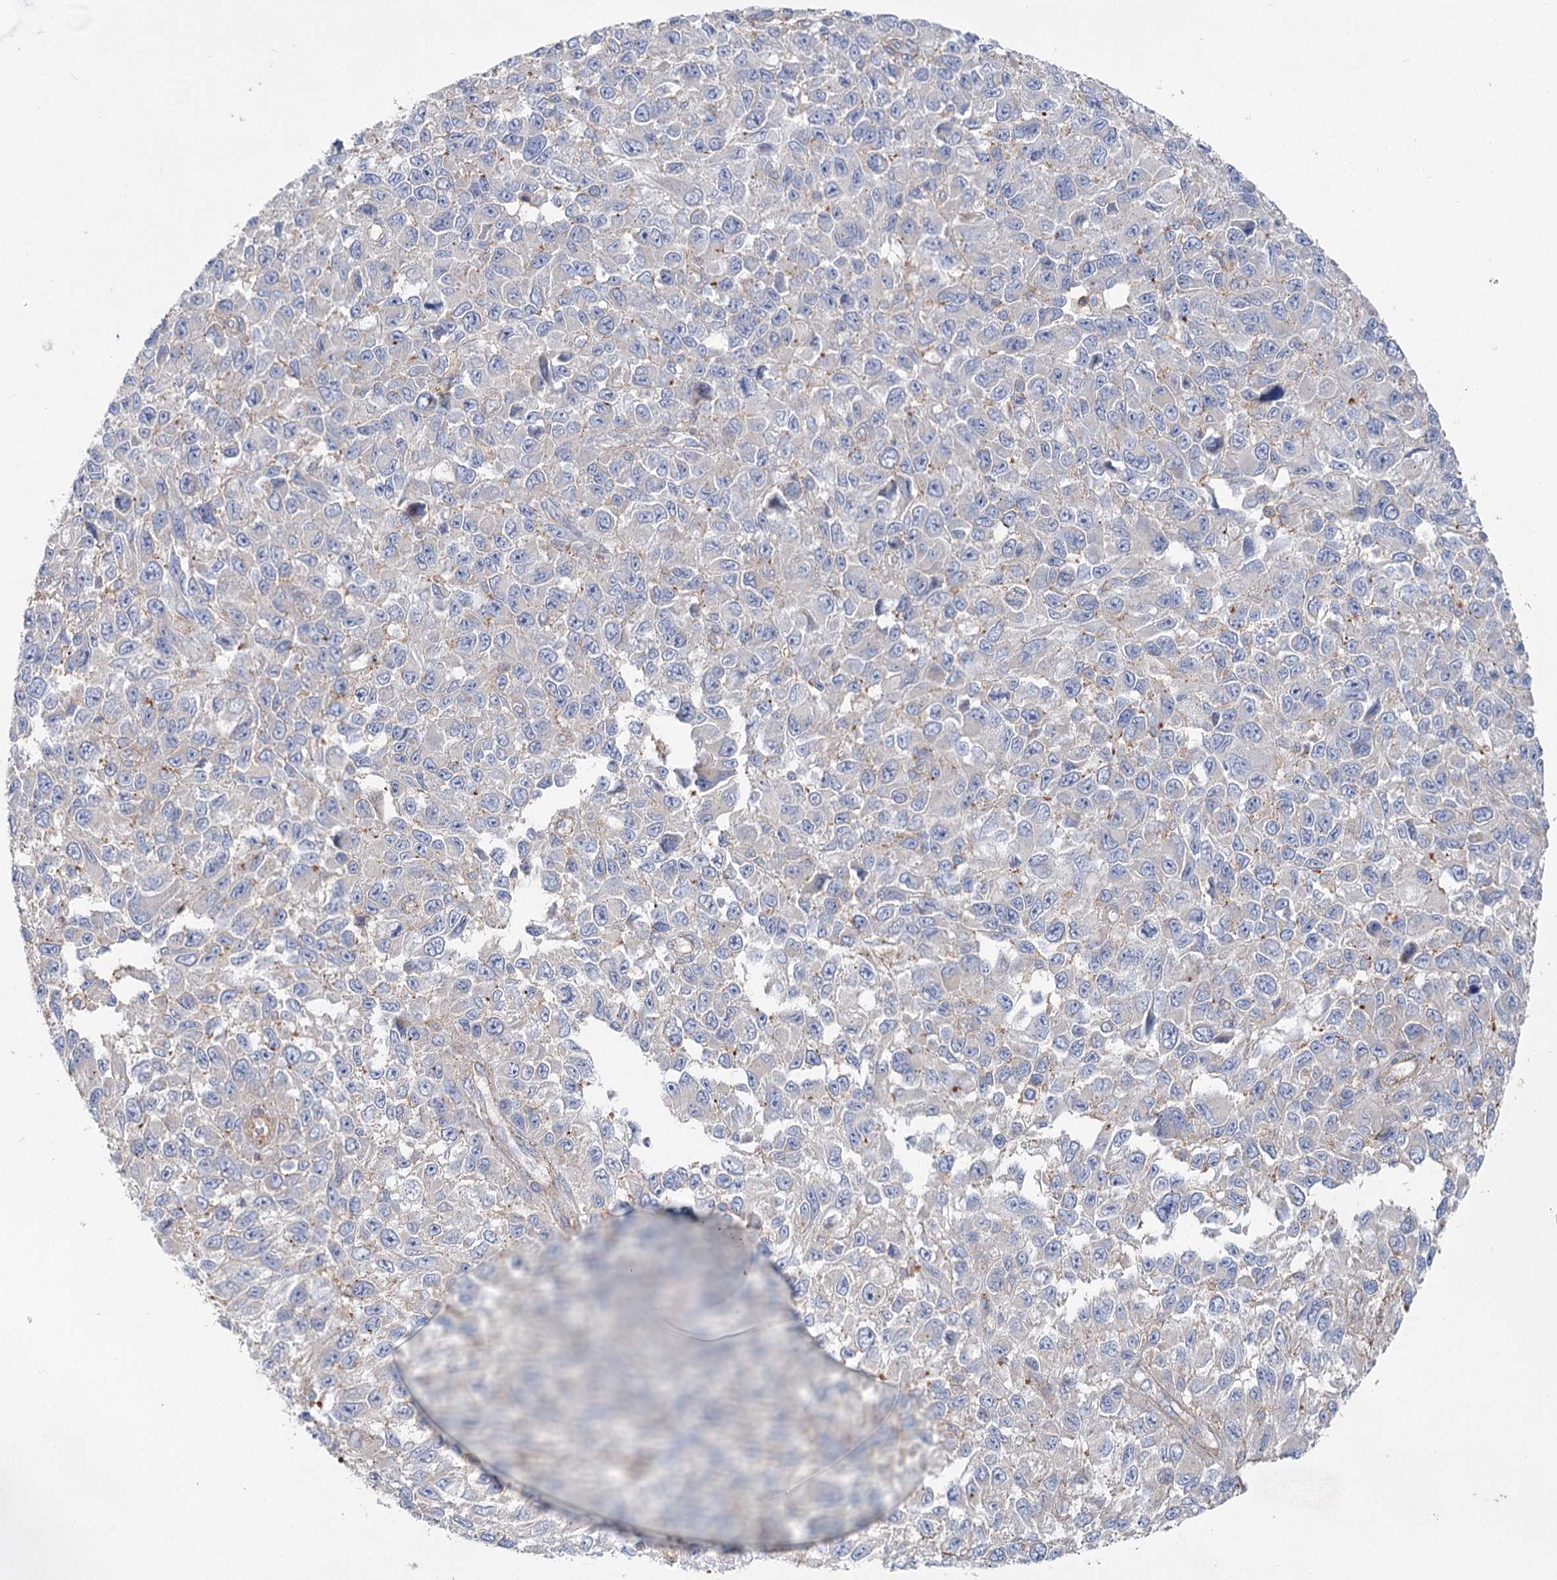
{"staining": {"intensity": "negative", "quantity": "none", "location": "none"}, "tissue": "melanoma", "cell_type": "Tumor cells", "image_type": "cancer", "snomed": [{"axis": "morphology", "description": "Malignant melanoma, NOS"}, {"axis": "topography", "description": "Skin"}], "caption": "An IHC micrograph of melanoma is shown. There is no staining in tumor cells of melanoma.", "gene": "LARP1B", "patient": {"sex": "female", "age": 96}}